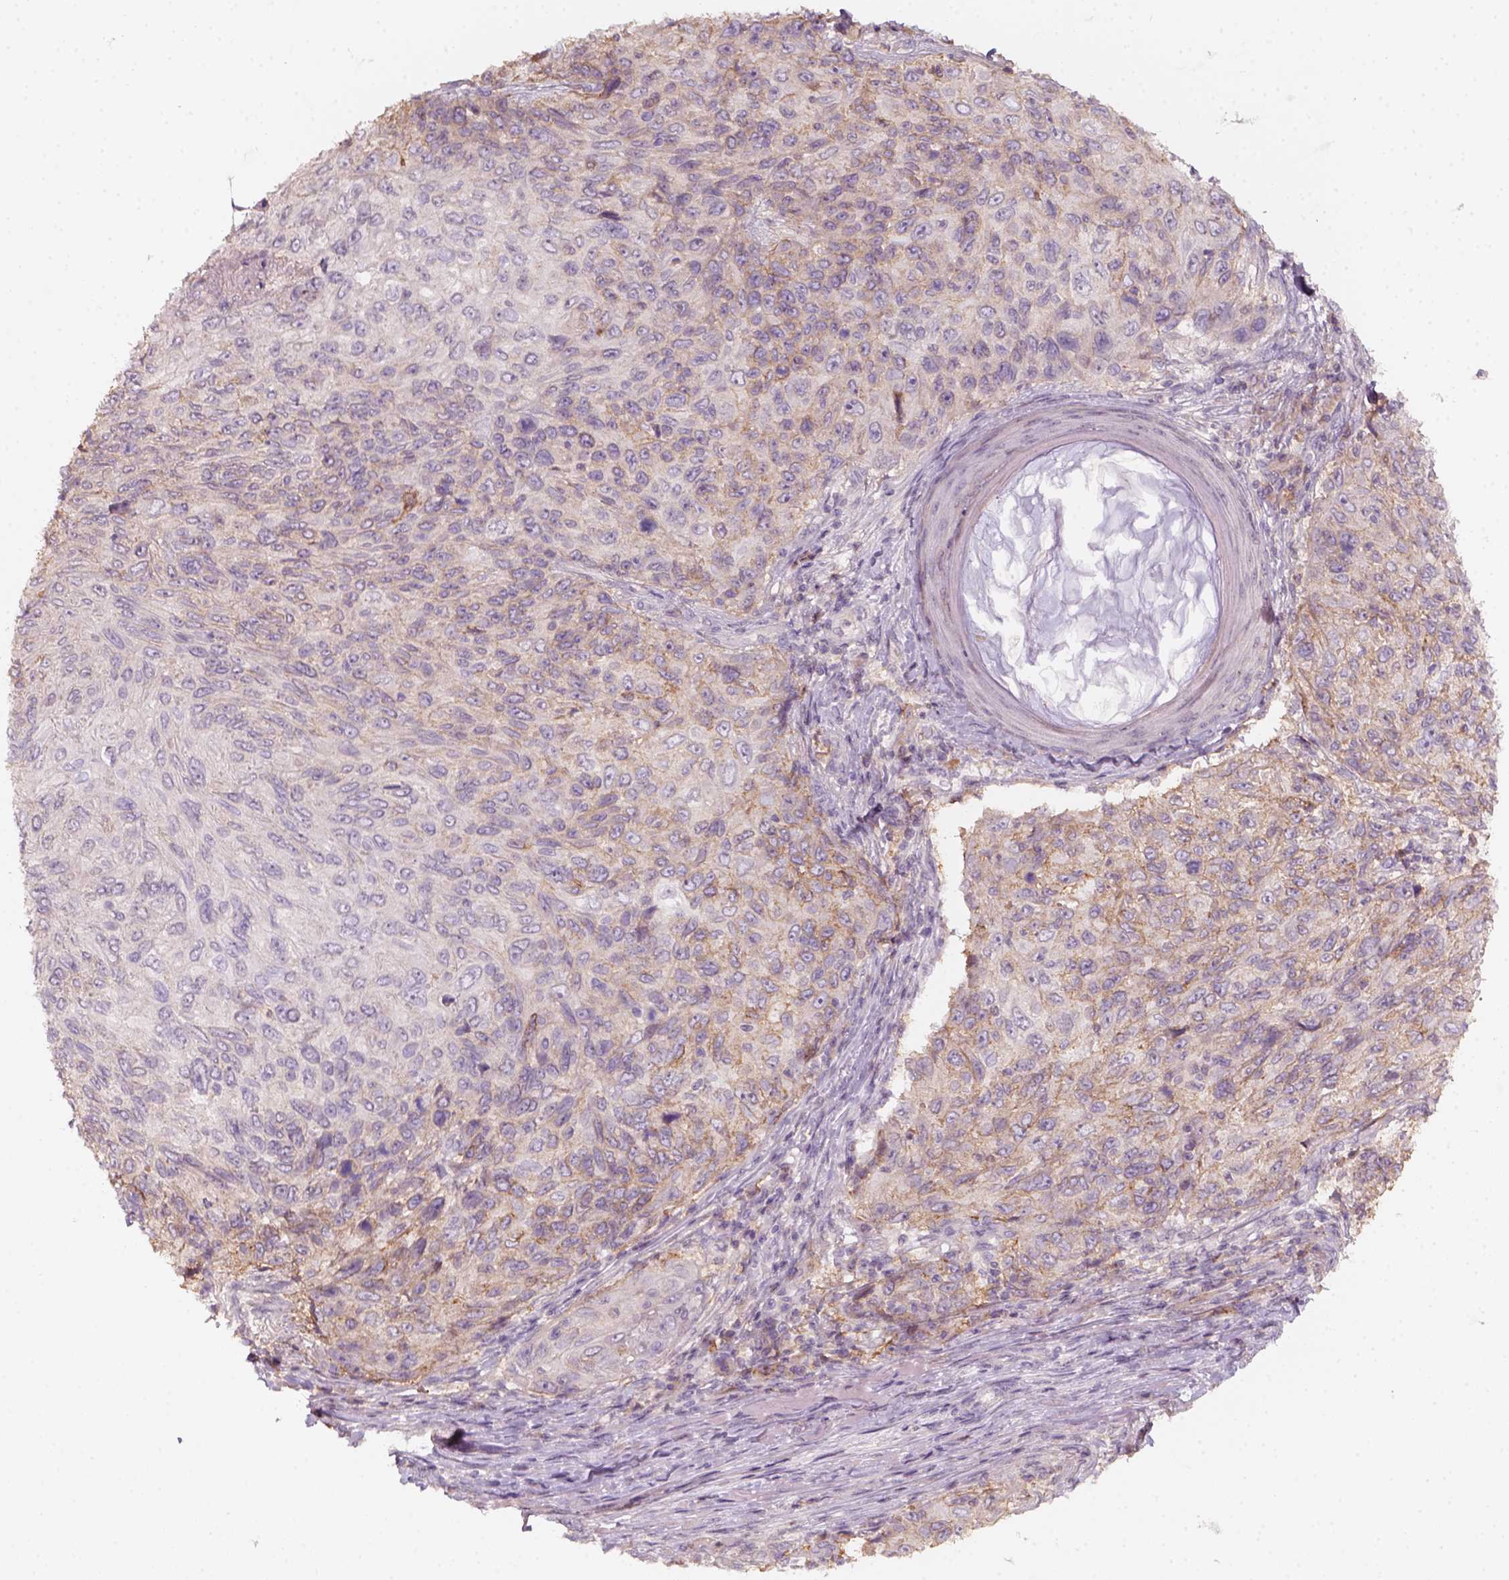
{"staining": {"intensity": "weak", "quantity": "25%-75%", "location": "cytoplasmic/membranous"}, "tissue": "skin cancer", "cell_type": "Tumor cells", "image_type": "cancer", "snomed": [{"axis": "morphology", "description": "Squamous cell carcinoma, NOS"}, {"axis": "topography", "description": "Skin"}], "caption": "Protein expression analysis of skin squamous cell carcinoma shows weak cytoplasmic/membranous staining in about 25%-75% of tumor cells.", "gene": "AQP9", "patient": {"sex": "male", "age": 92}}